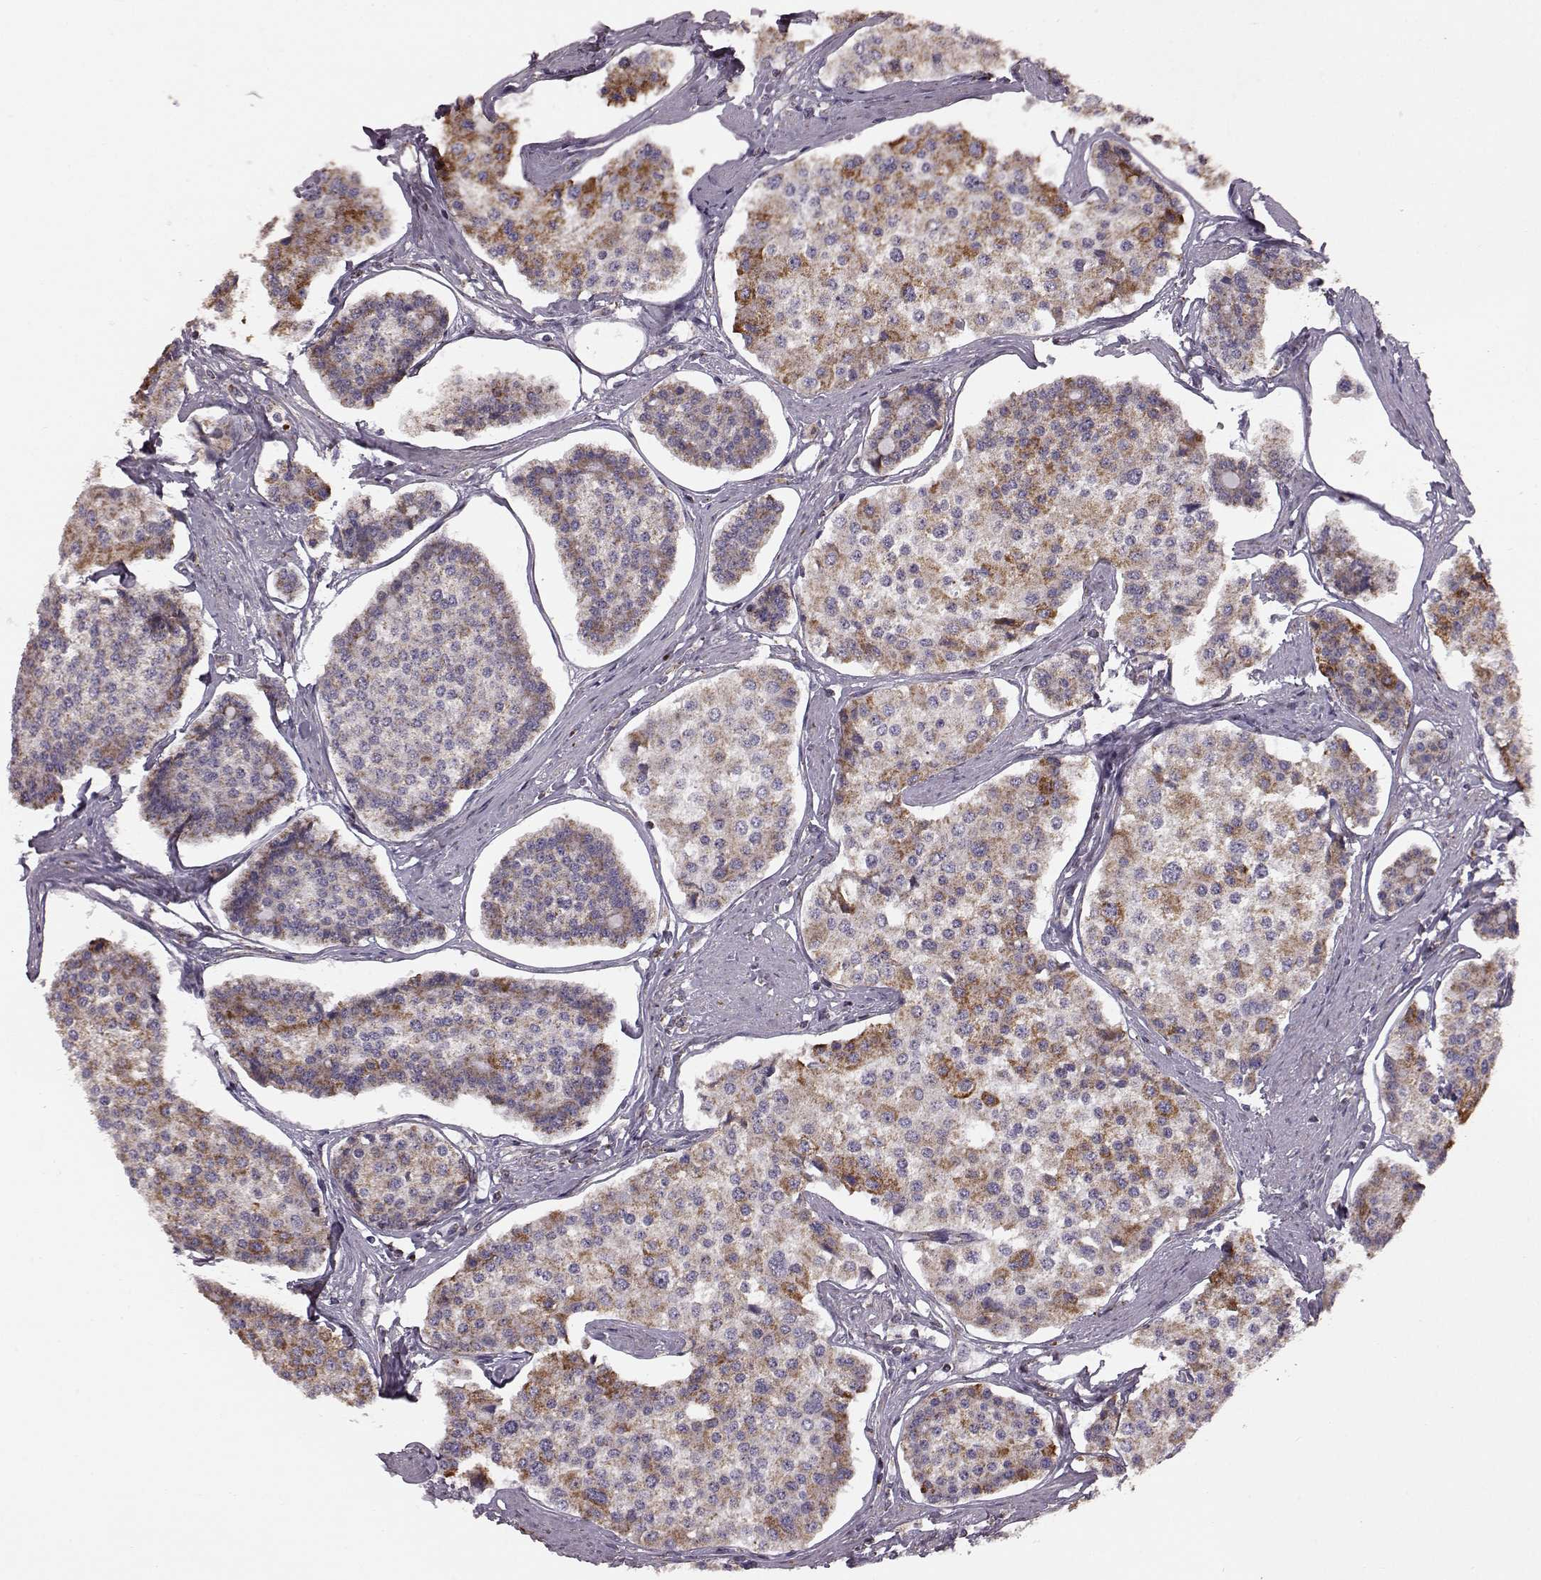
{"staining": {"intensity": "strong", "quantity": "25%-75%", "location": "cytoplasmic/membranous"}, "tissue": "carcinoid", "cell_type": "Tumor cells", "image_type": "cancer", "snomed": [{"axis": "morphology", "description": "Carcinoid, malignant, NOS"}, {"axis": "topography", "description": "Small intestine"}], "caption": "Immunohistochemistry (IHC) histopathology image of neoplastic tissue: malignant carcinoid stained using IHC demonstrates high levels of strong protein expression localized specifically in the cytoplasmic/membranous of tumor cells, appearing as a cytoplasmic/membranous brown color.", "gene": "FAM8A1", "patient": {"sex": "female", "age": 65}}